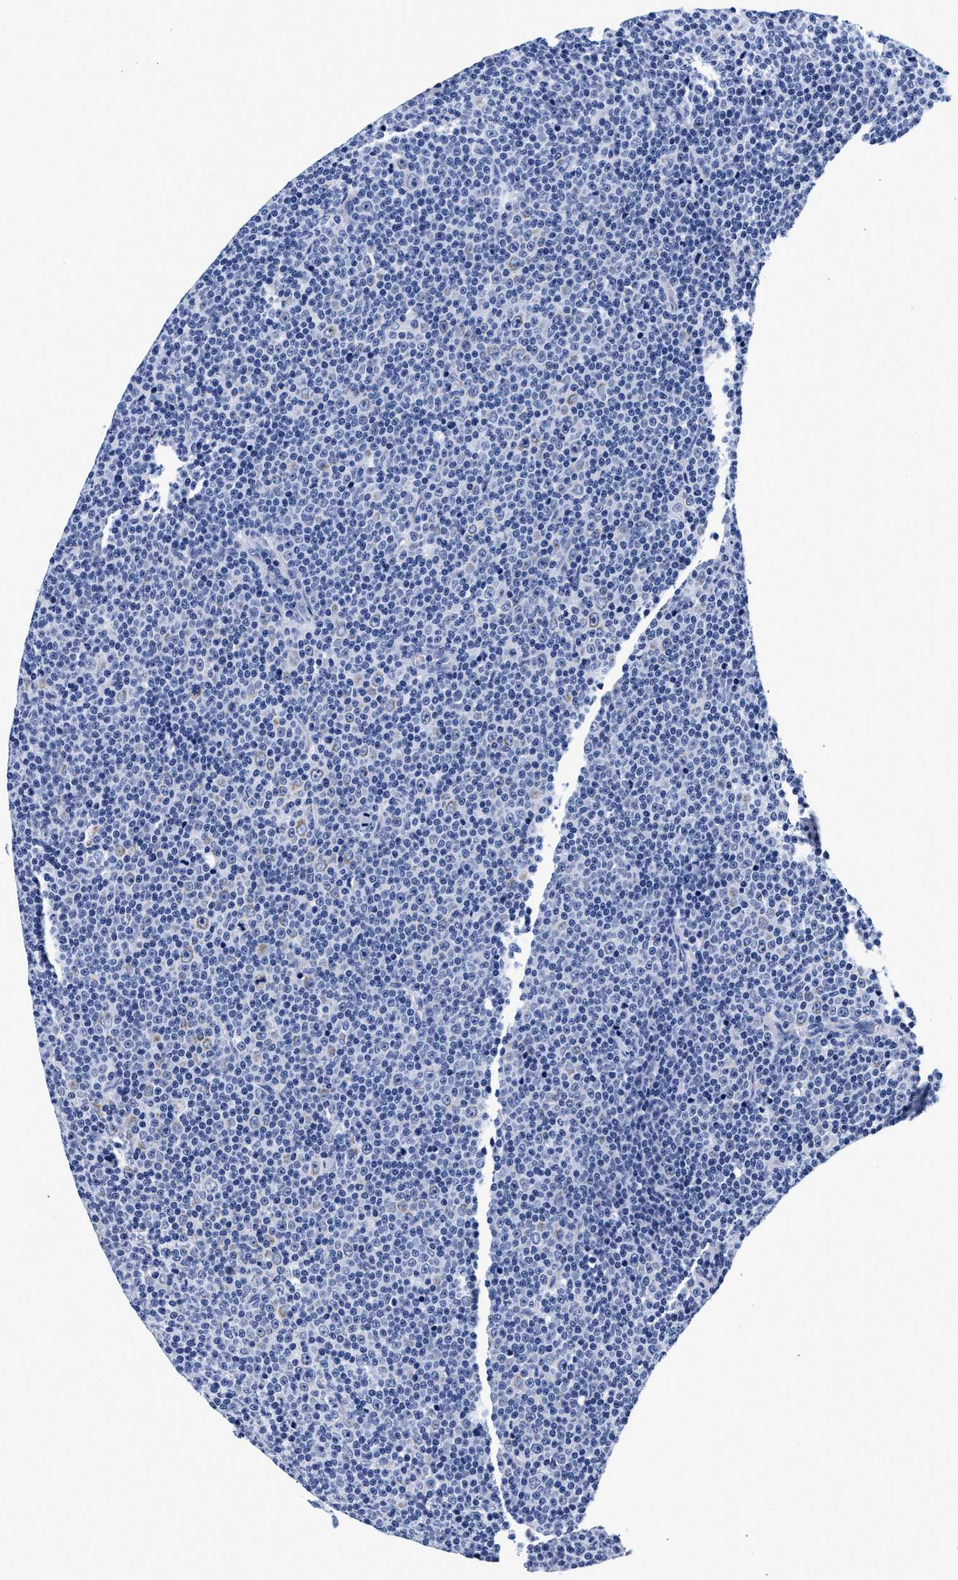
{"staining": {"intensity": "negative", "quantity": "none", "location": "none"}, "tissue": "lymphoma", "cell_type": "Tumor cells", "image_type": "cancer", "snomed": [{"axis": "morphology", "description": "Malignant lymphoma, non-Hodgkin's type, Low grade"}, {"axis": "topography", "description": "Lymph node"}], "caption": "There is no significant expression in tumor cells of lymphoma.", "gene": "RAB3B", "patient": {"sex": "female", "age": 67}}